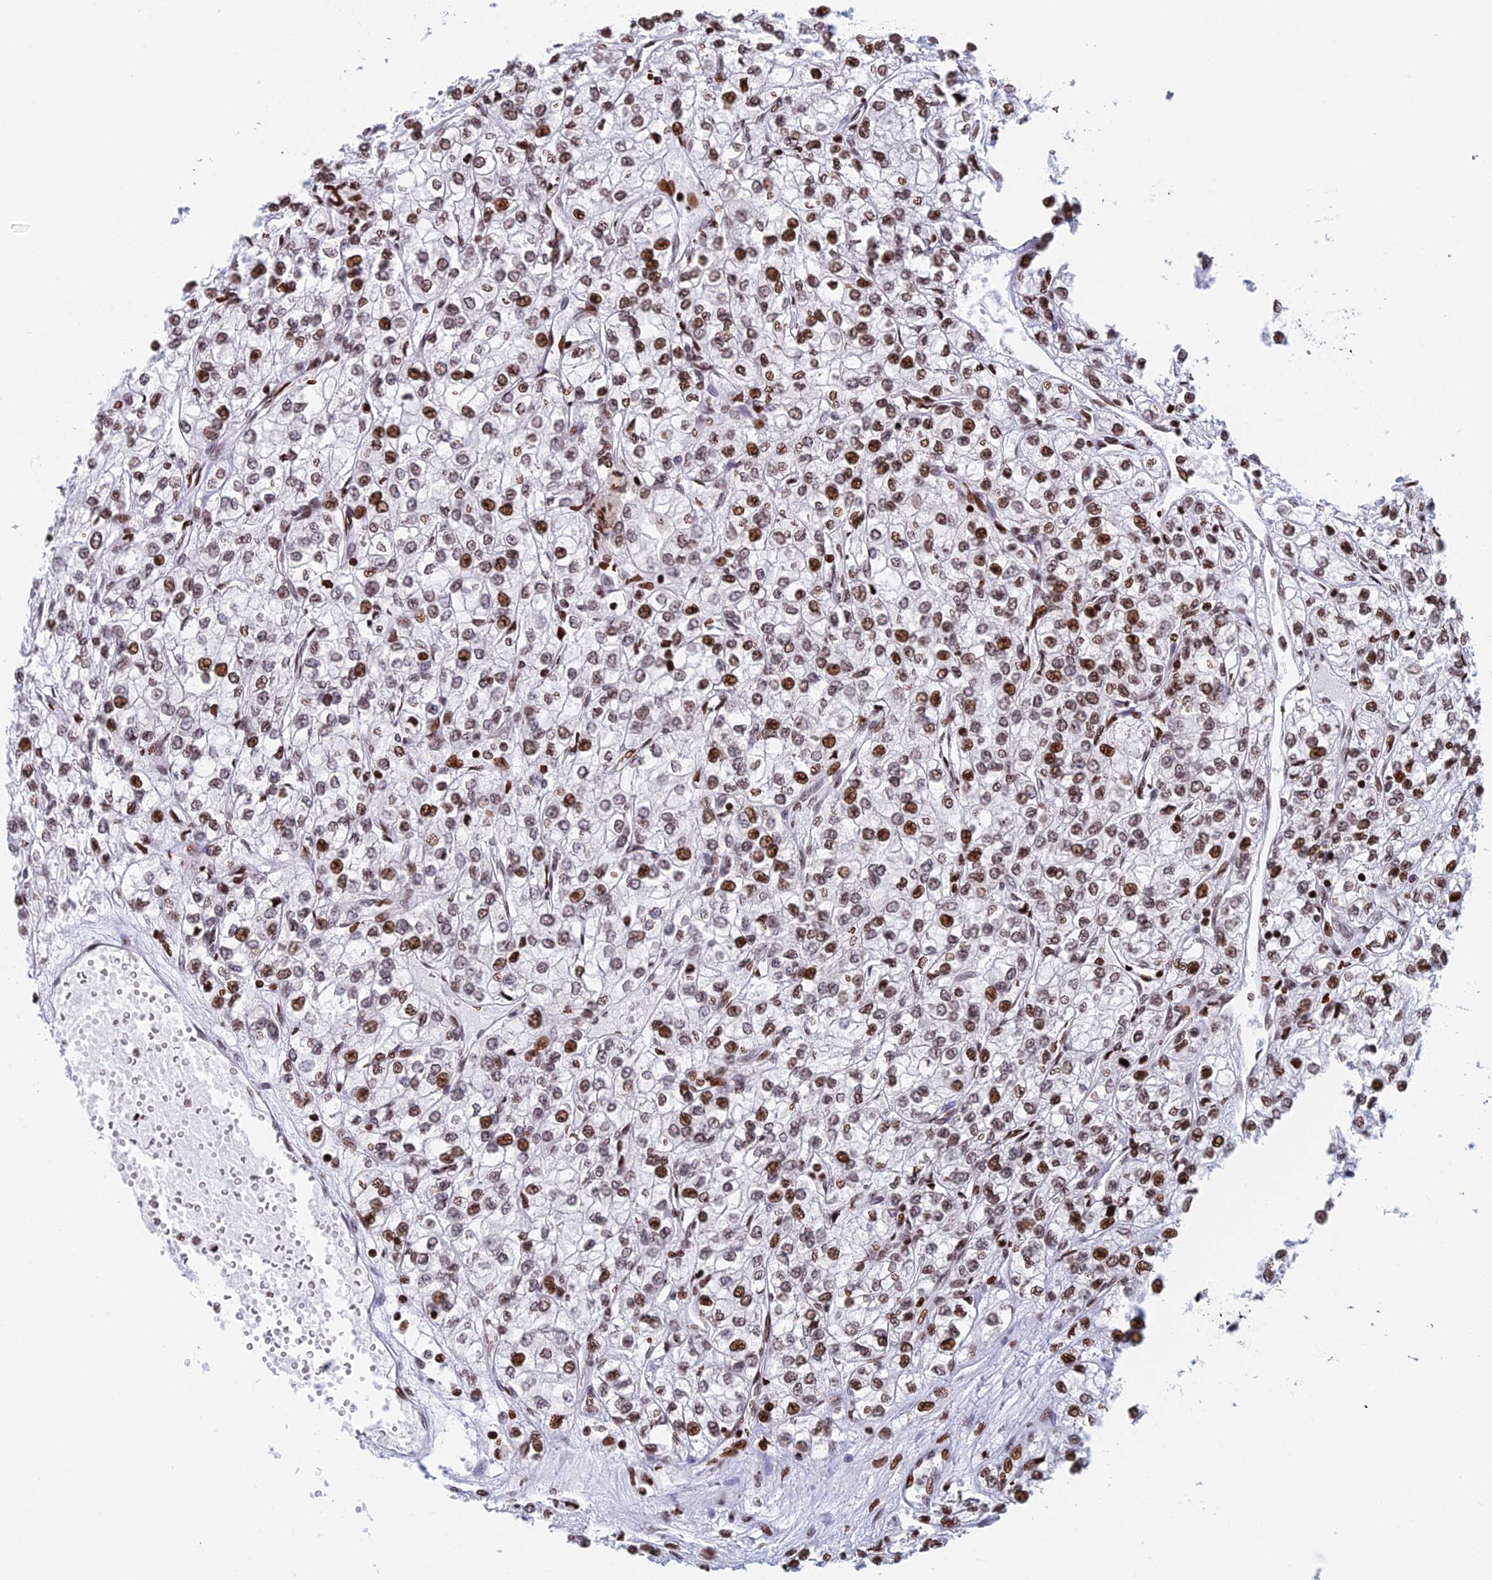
{"staining": {"intensity": "strong", "quantity": "25%-75%", "location": "nuclear"}, "tissue": "renal cancer", "cell_type": "Tumor cells", "image_type": "cancer", "snomed": [{"axis": "morphology", "description": "Adenocarcinoma, NOS"}, {"axis": "topography", "description": "Kidney"}], "caption": "Human renal cancer (adenocarcinoma) stained with a protein marker shows strong staining in tumor cells.", "gene": "RPAP1", "patient": {"sex": "male", "age": 80}}